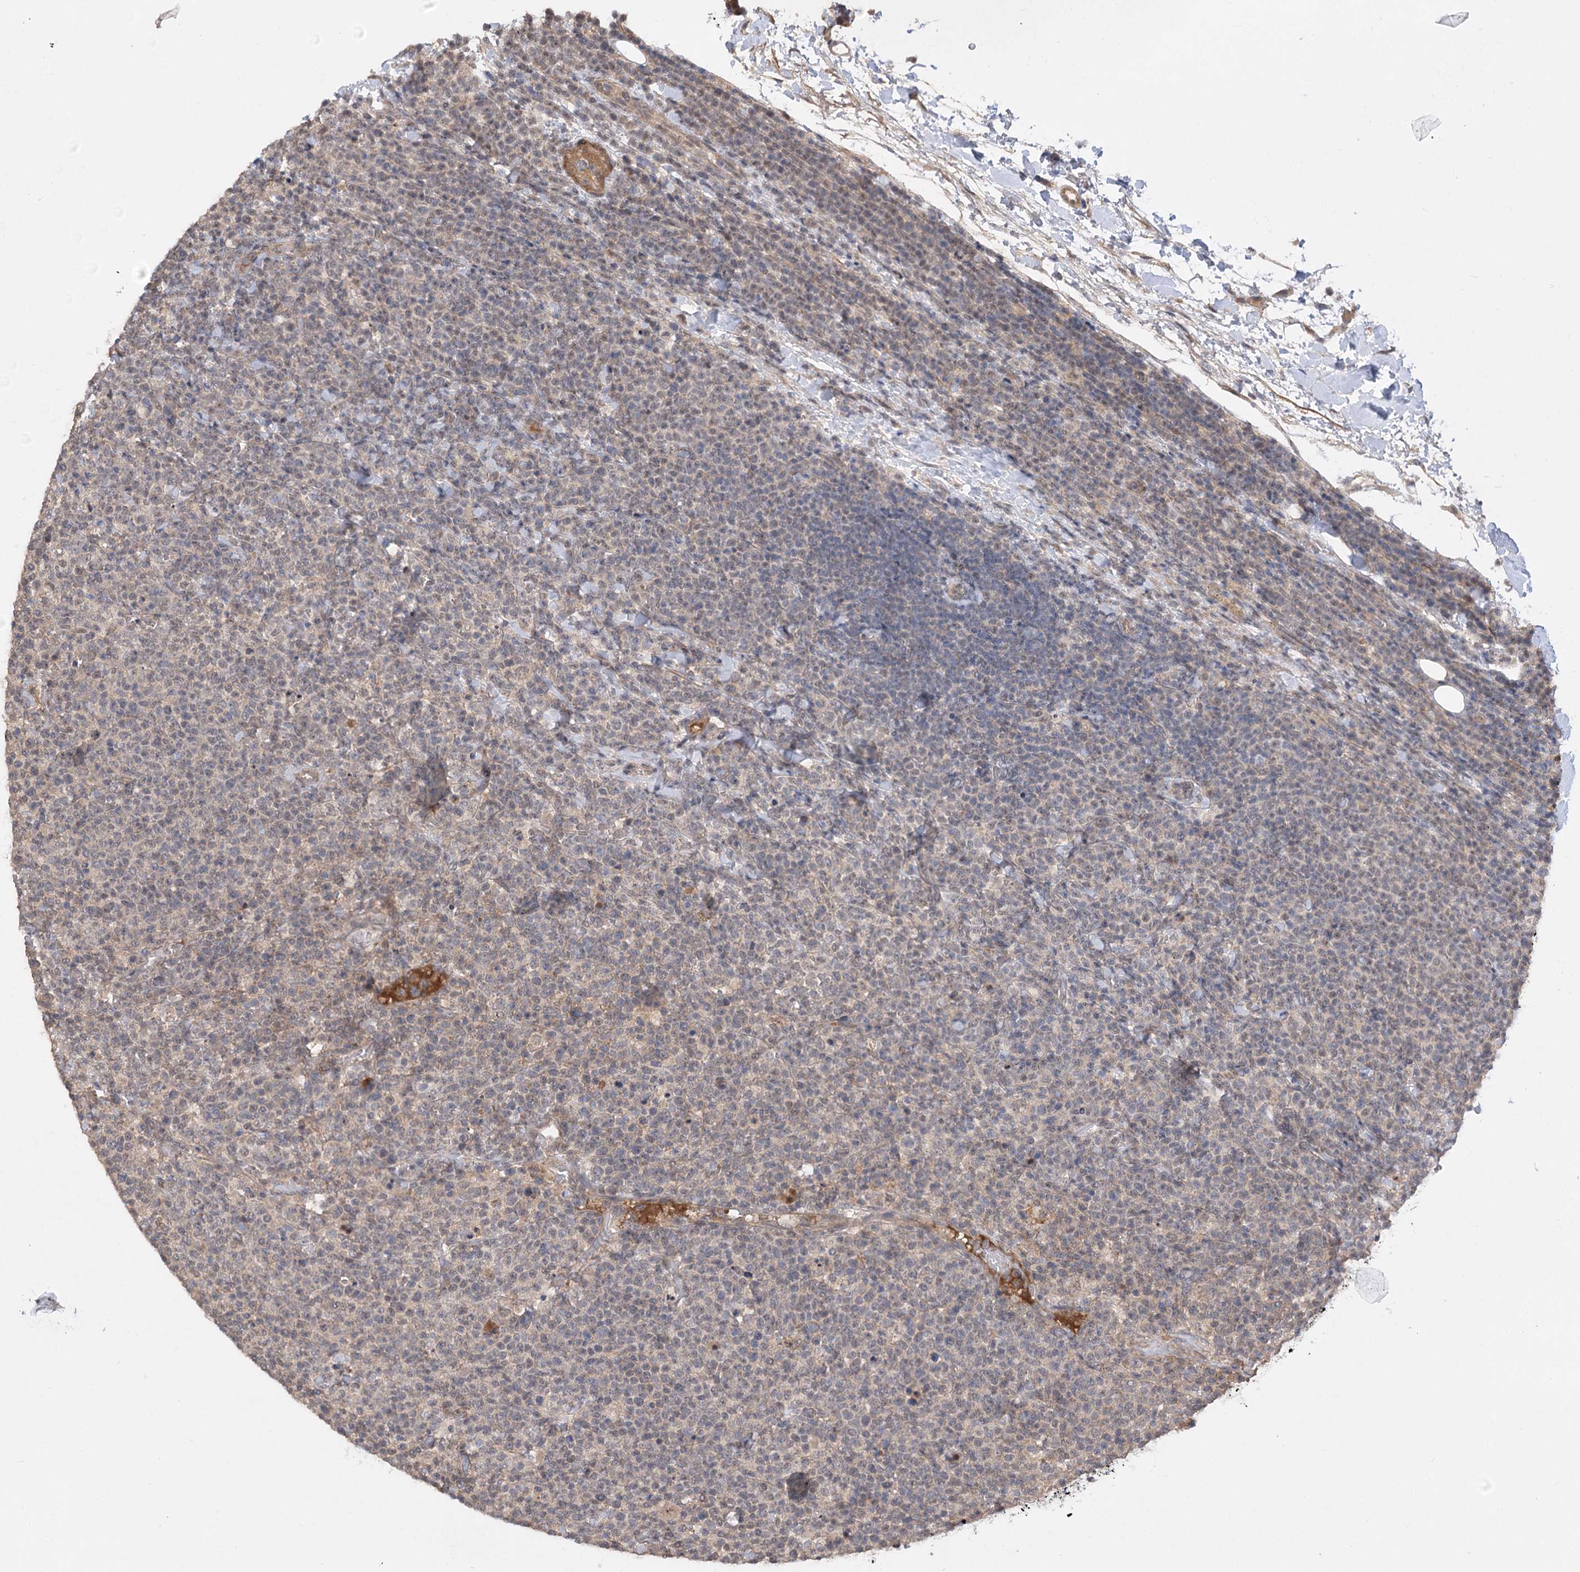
{"staining": {"intensity": "negative", "quantity": "none", "location": "none"}, "tissue": "lymphoma", "cell_type": "Tumor cells", "image_type": "cancer", "snomed": [{"axis": "morphology", "description": "Malignant lymphoma, non-Hodgkin's type, High grade"}, {"axis": "topography", "description": "Lymph node"}], "caption": "Human lymphoma stained for a protein using immunohistochemistry reveals no staining in tumor cells.", "gene": "TENM2", "patient": {"sex": "male", "age": 61}}